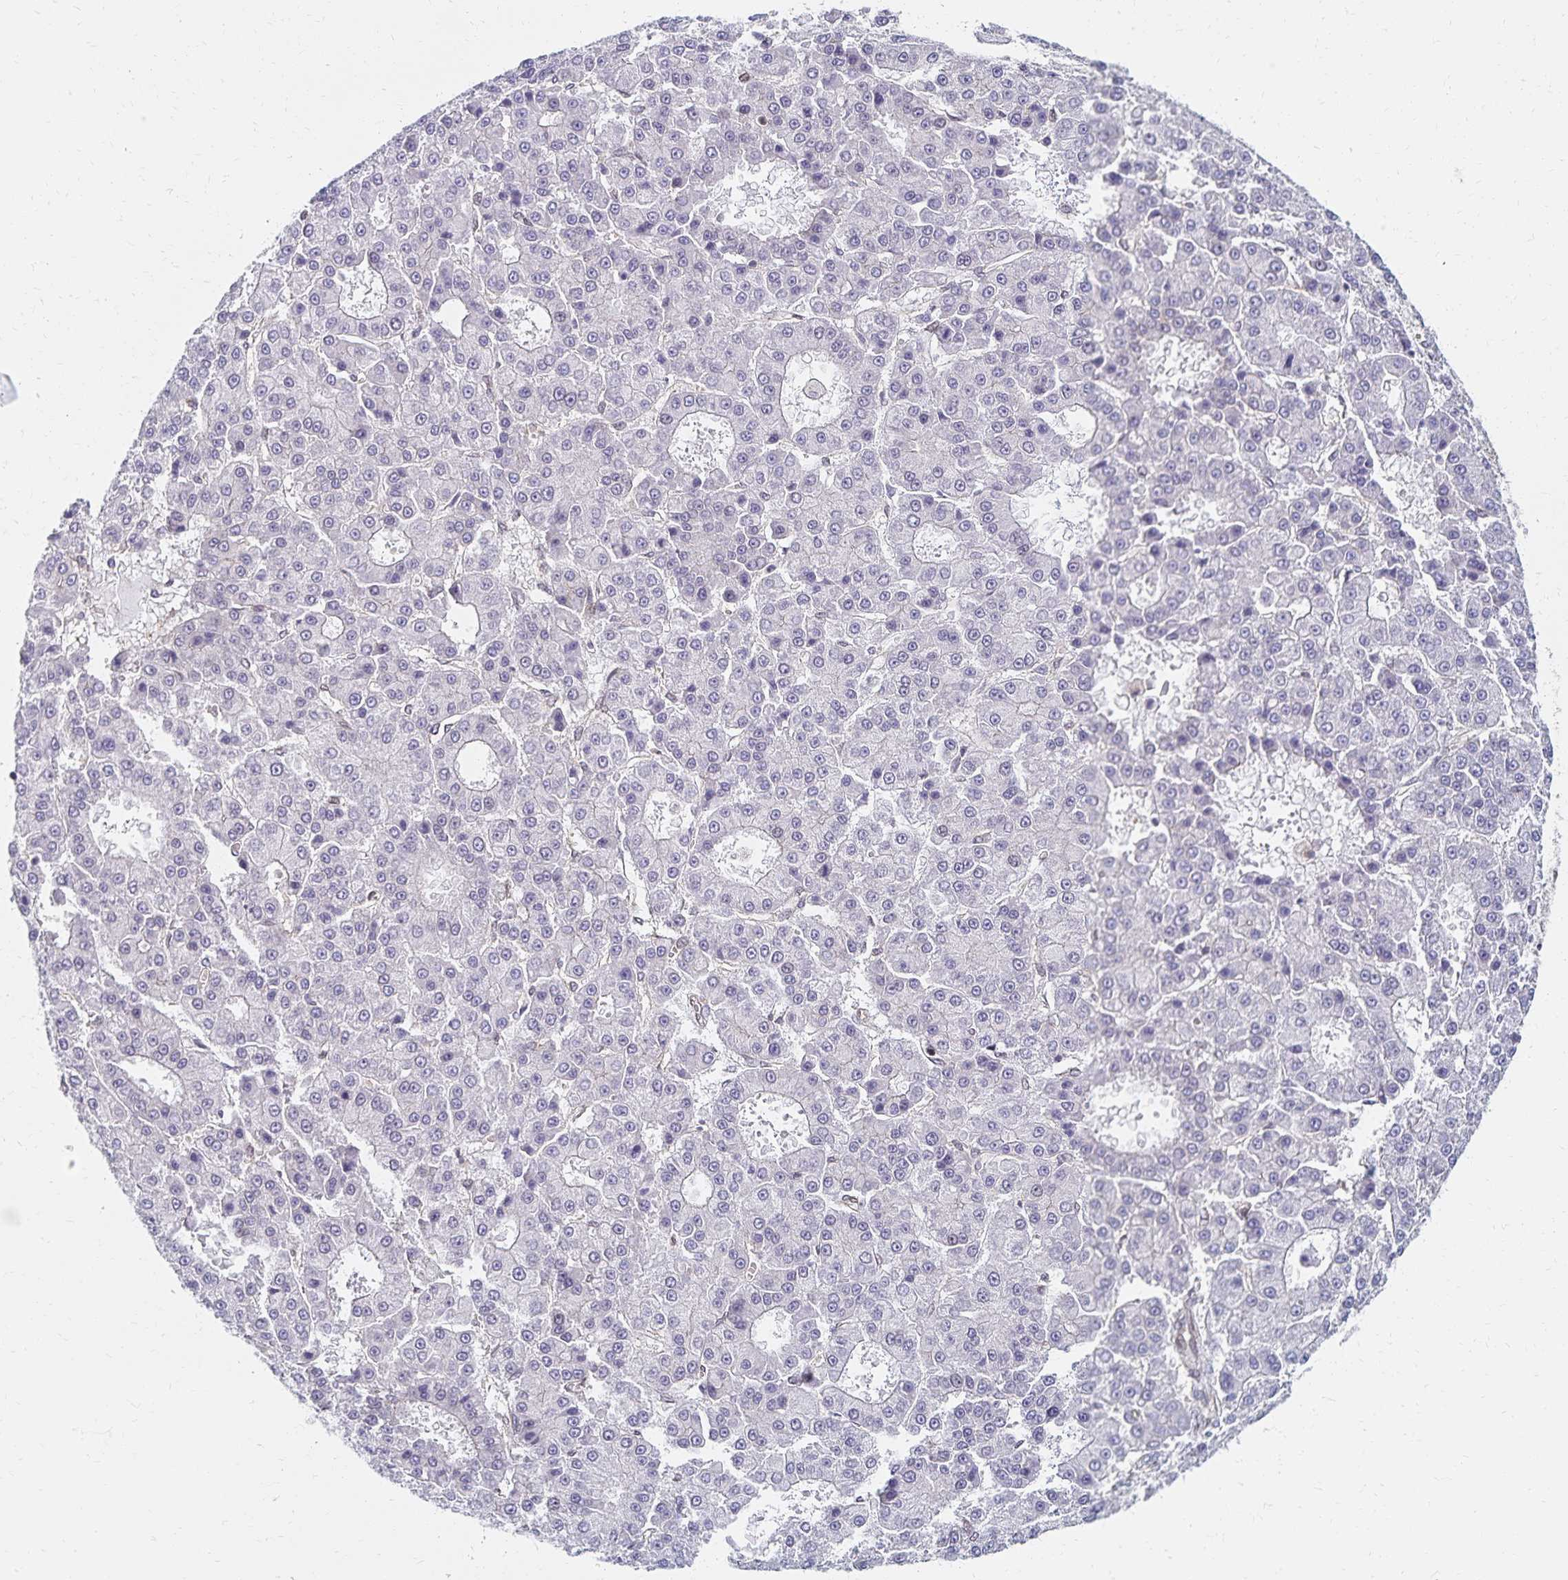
{"staining": {"intensity": "negative", "quantity": "none", "location": "none"}, "tissue": "liver cancer", "cell_type": "Tumor cells", "image_type": "cancer", "snomed": [{"axis": "morphology", "description": "Carcinoma, Hepatocellular, NOS"}, {"axis": "topography", "description": "Liver"}], "caption": "An immunohistochemistry (IHC) micrograph of liver hepatocellular carcinoma is shown. There is no staining in tumor cells of liver hepatocellular carcinoma.", "gene": "RAB9B", "patient": {"sex": "male", "age": 70}}